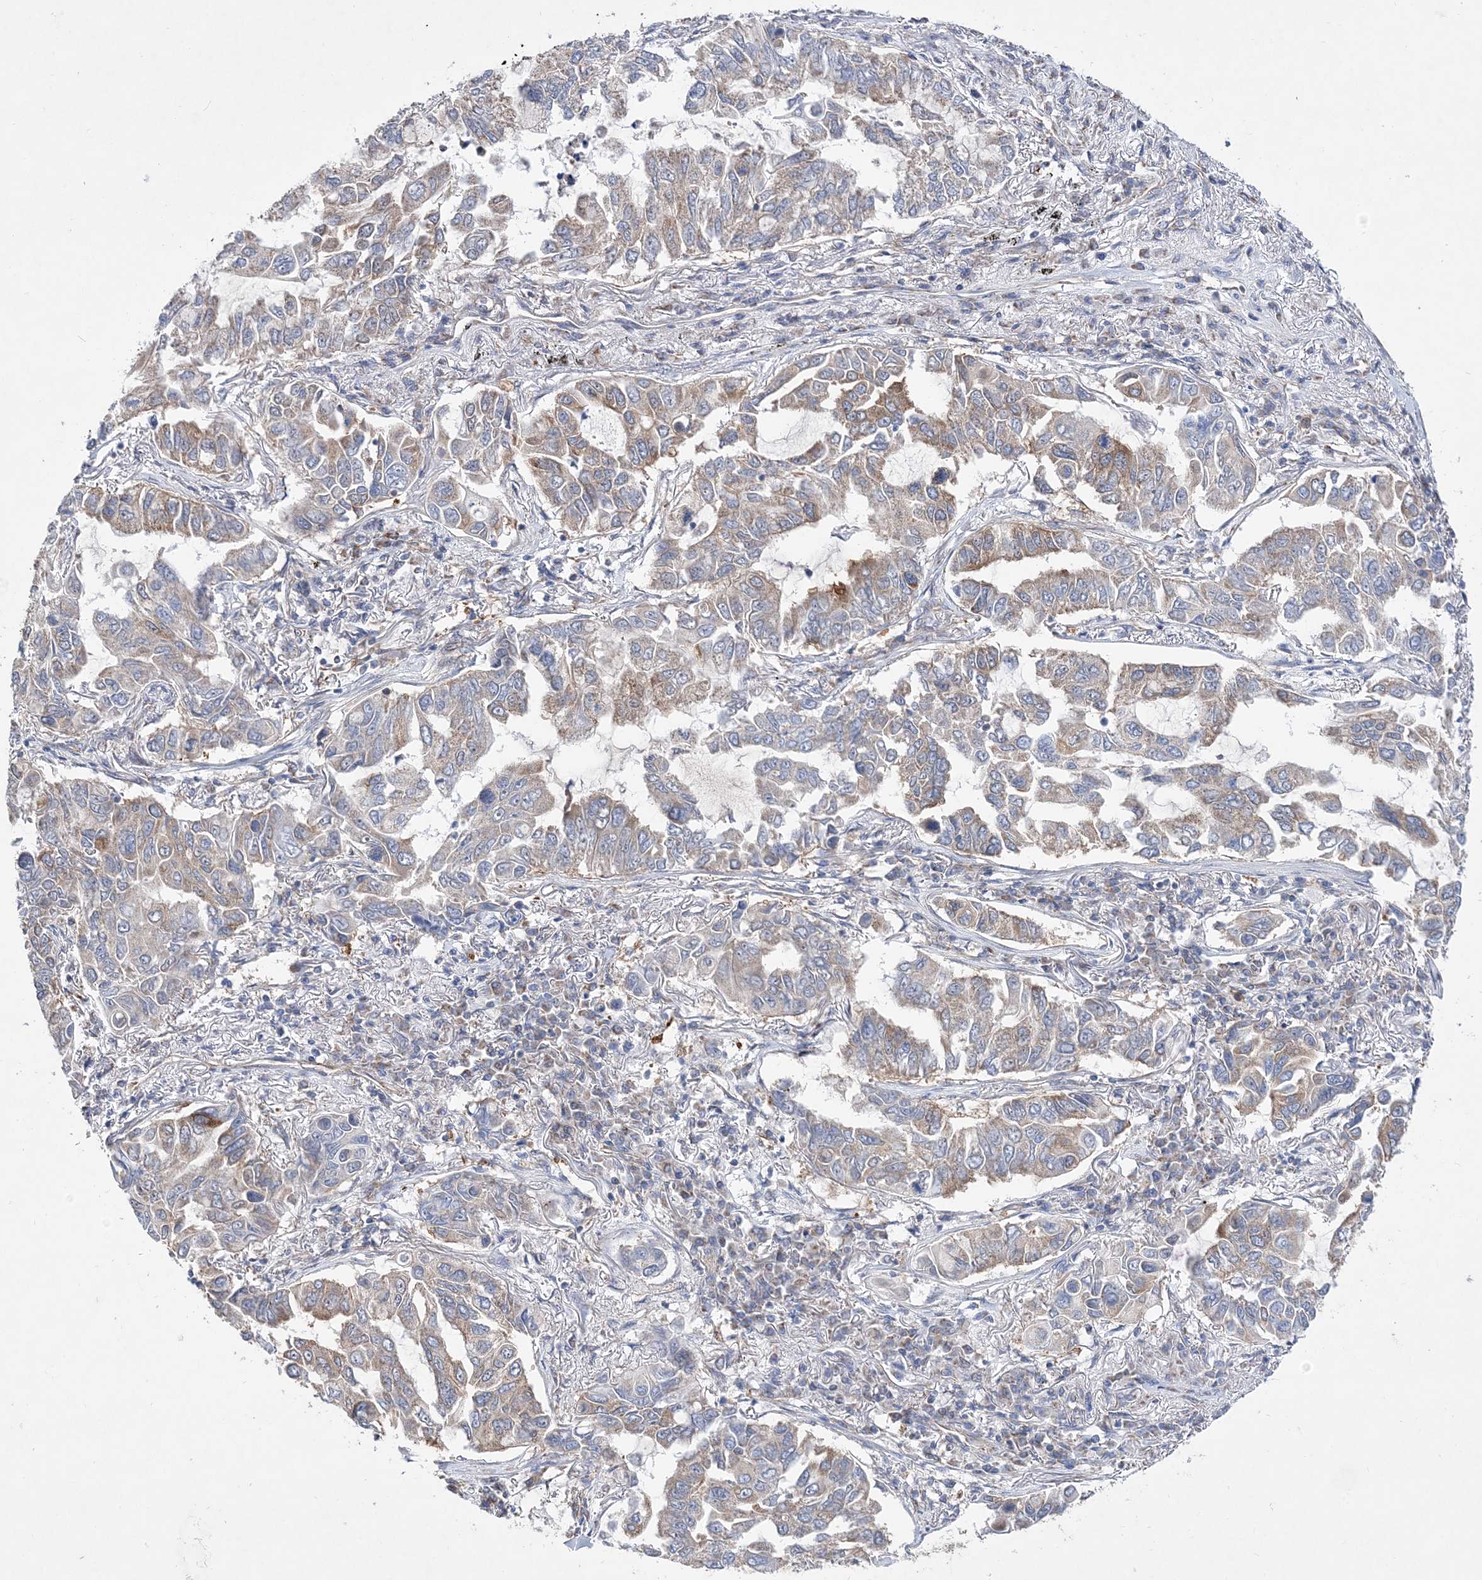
{"staining": {"intensity": "weak", "quantity": "25%-75%", "location": "cytoplasmic/membranous"}, "tissue": "lung cancer", "cell_type": "Tumor cells", "image_type": "cancer", "snomed": [{"axis": "morphology", "description": "Adenocarcinoma, NOS"}, {"axis": "topography", "description": "Lung"}], "caption": "Brown immunohistochemical staining in human lung cancer demonstrates weak cytoplasmic/membranous positivity in about 25%-75% of tumor cells.", "gene": "JKAMP", "patient": {"sex": "male", "age": 64}}